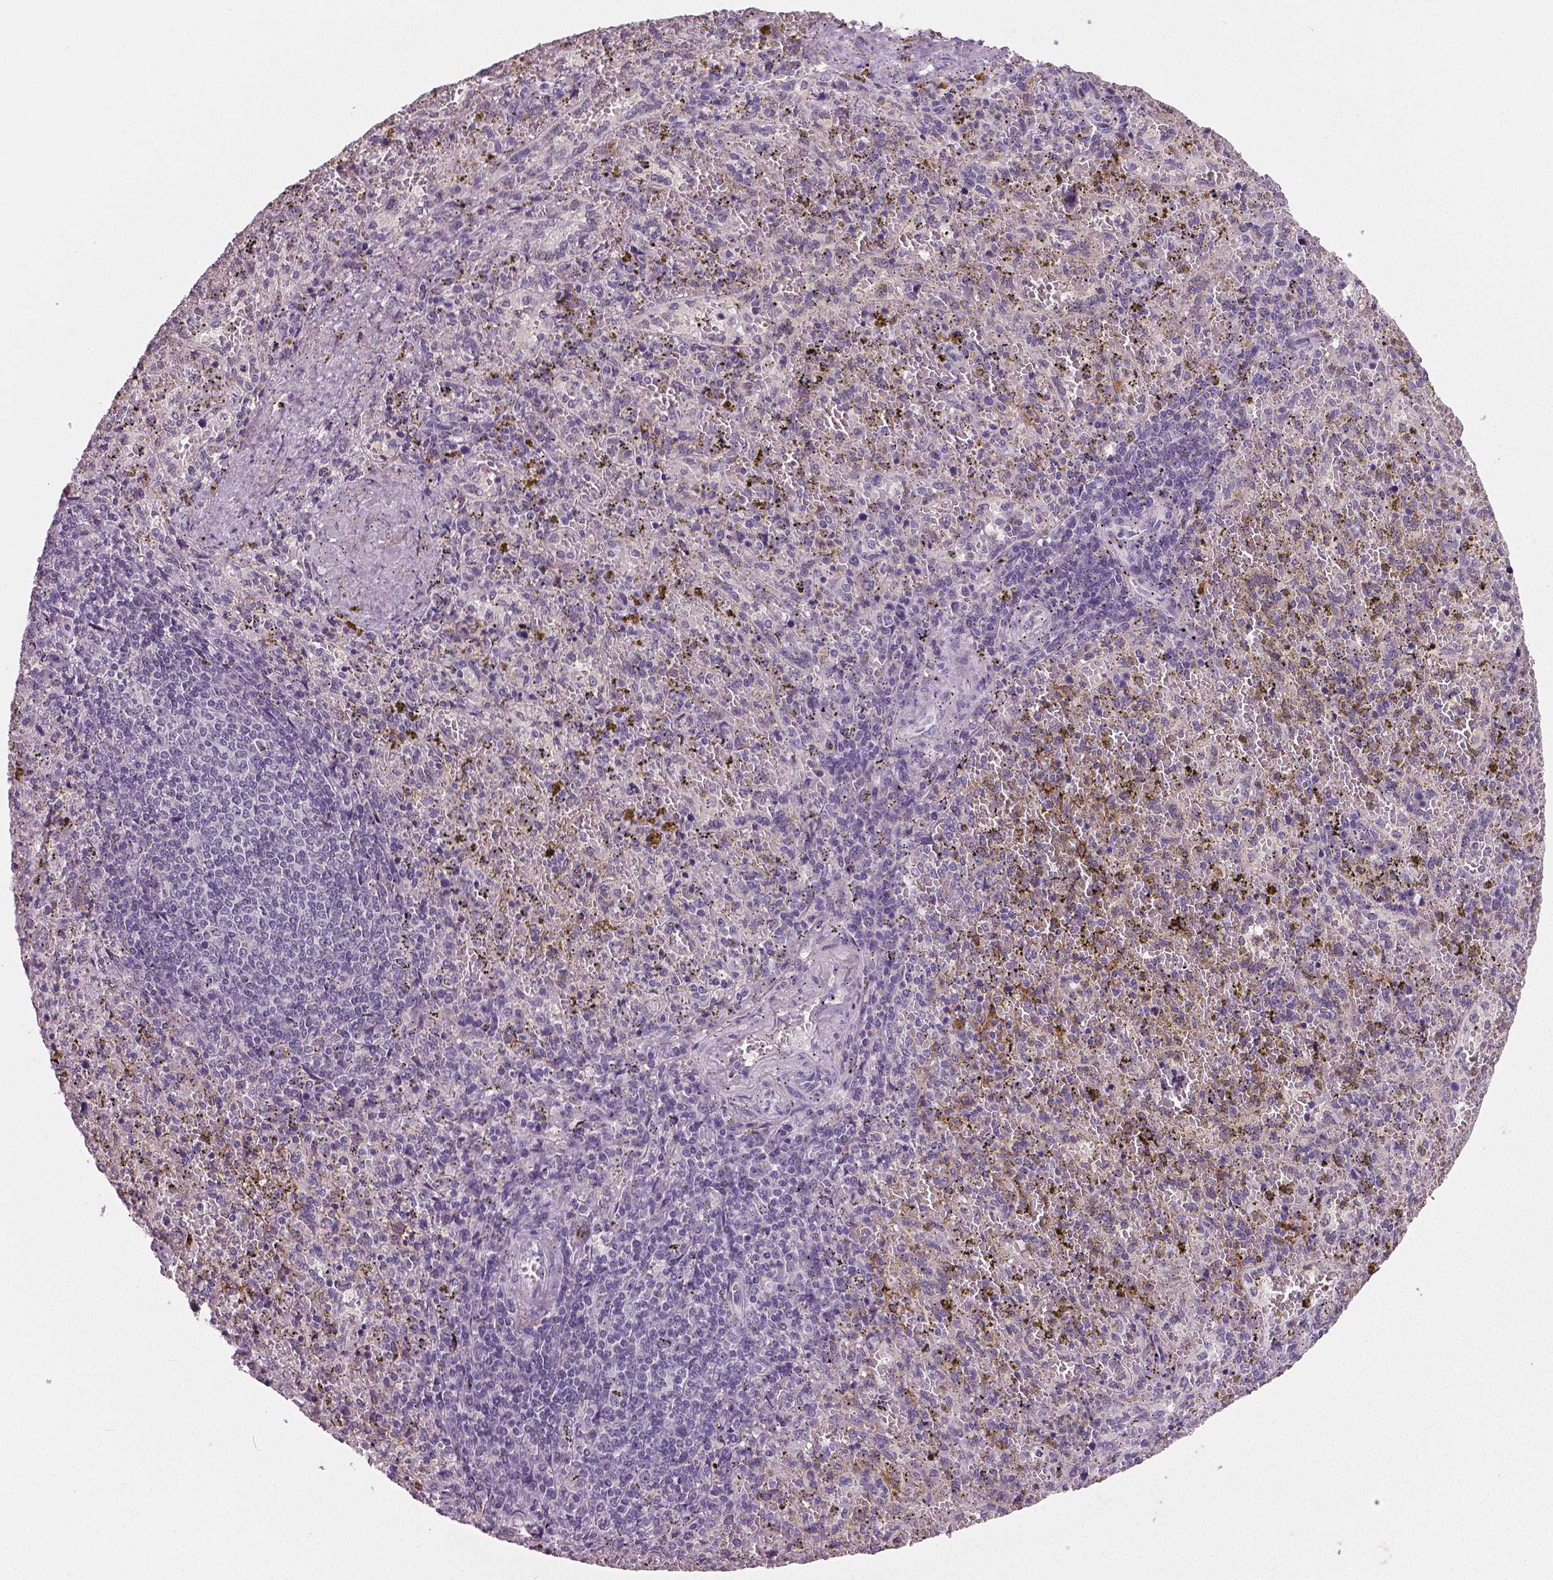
{"staining": {"intensity": "negative", "quantity": "none", "location": "none"}, "tissue": "spleen", "cell_type": "Cells in red pulp", "image_type": "normal", "snomed": [{"axis": "morphology", "description": "Normal tissue, NOS"}, {"axis": "topography", "description": "Spleen"}], "caption": "A micrograph of spleen stained for a protein reveals no brown staining in cells in red pulp. (Brightfield microscopy of DAB (3,3'-diaminobenzidine) immunohistochemistry (IHC) at high magnification).", "gene": "NECAB1", "patient": {"sex": "female", "age": 50}}